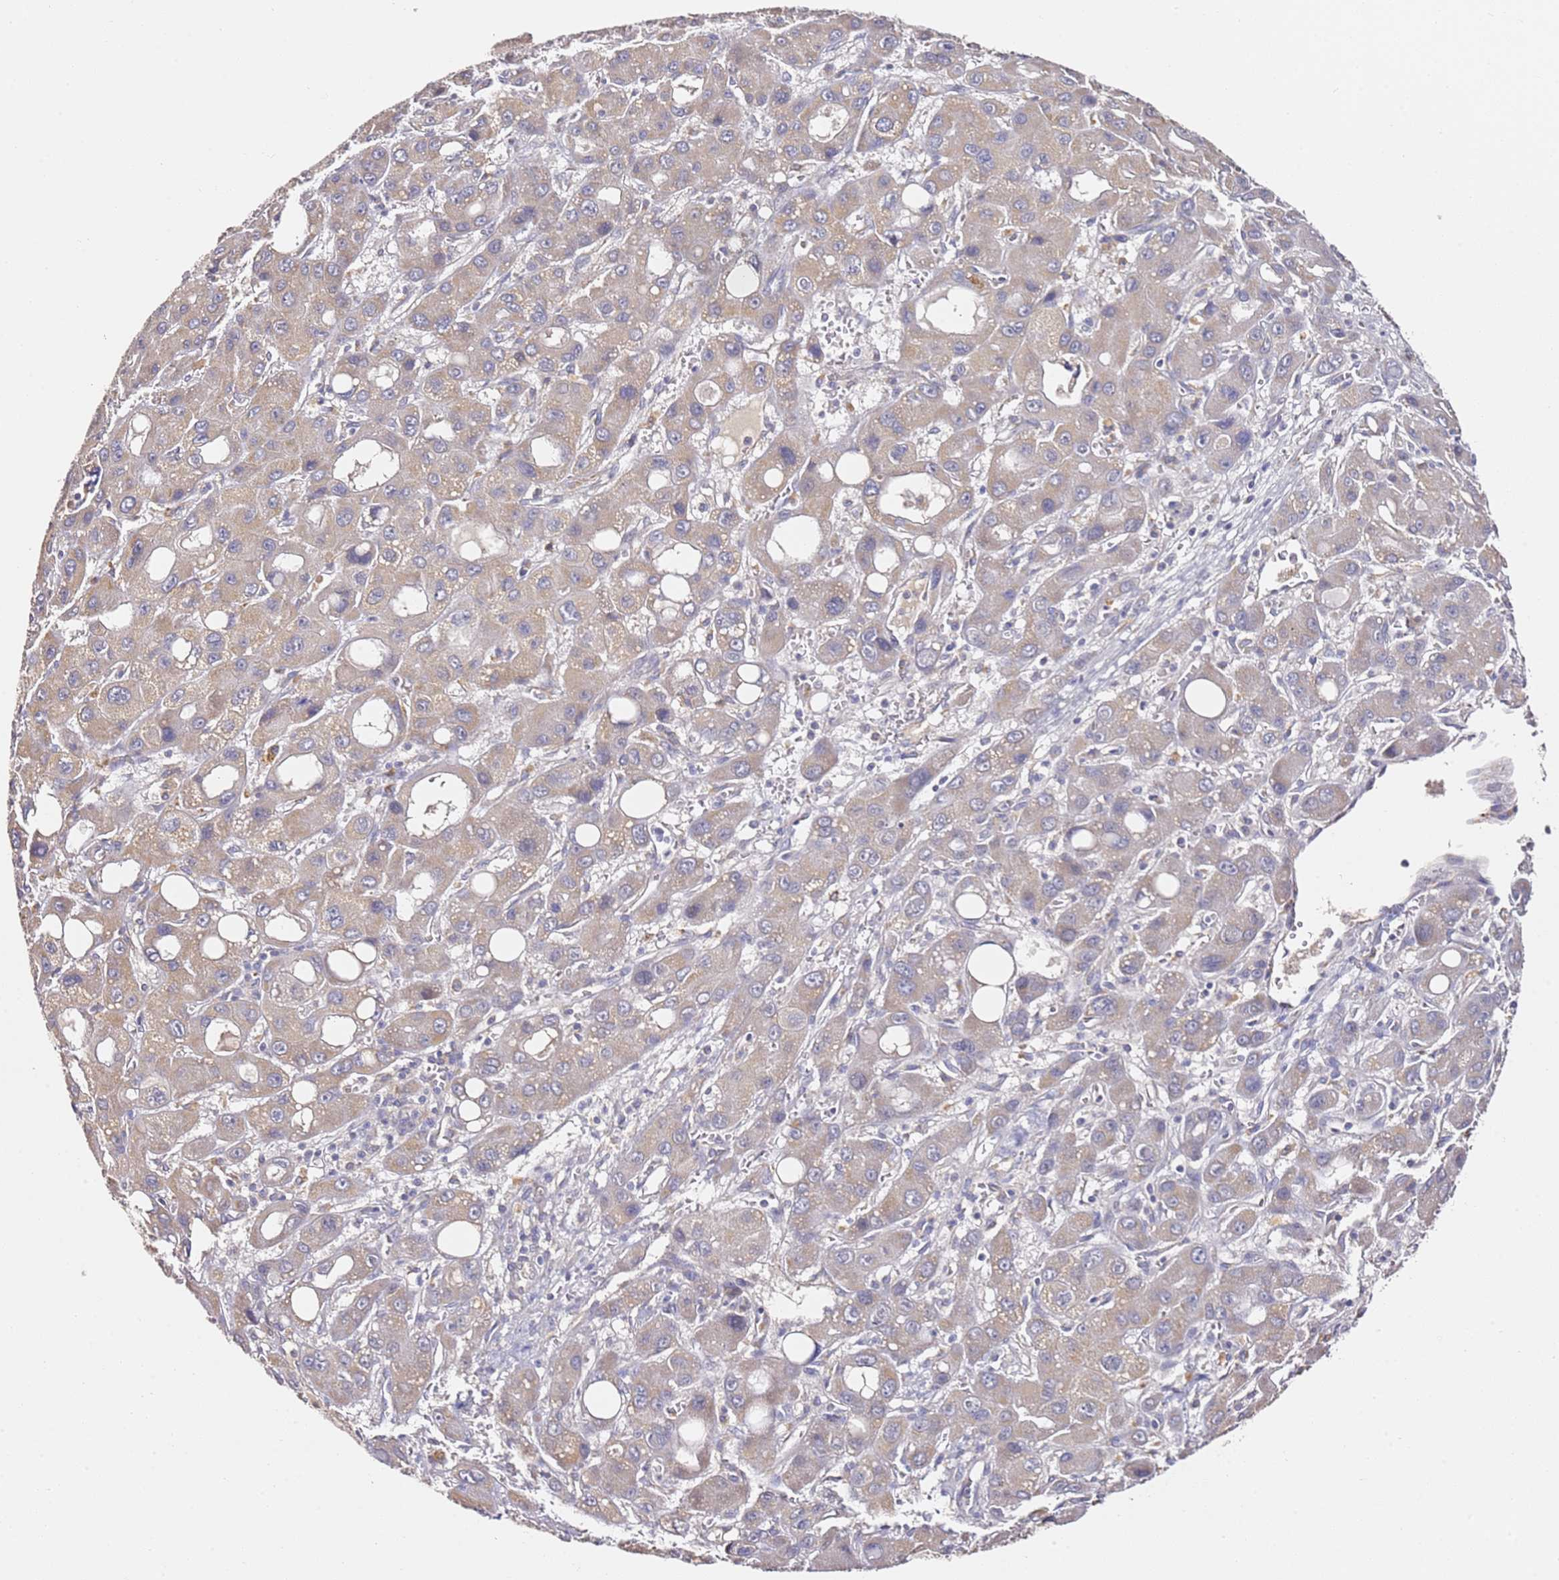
{"staining": {"intensity": "weak", "quantity": "25%-75%", "location": "cytoplasmic/membranous"}, "tissue": "liver cancer", "cell_type": "Tumor cells", "image_type": "cancer", "snomed": [{"axis": "morphology", "description": "Carcinoma, Hepatocellular, NOS"}, {"axis": "topography", "description": "Liver"}], "caption": "This histopathology image reveals liver hepatocellular carcinoma stained with IHC to label a protein in brown. The cytoplasmic/membranous of tumor cells show weak positivity for the protein. Nuclei are counter-stained blue.", "gene": "OR2B11", "patient": {"sex": "male", "age": 55}}